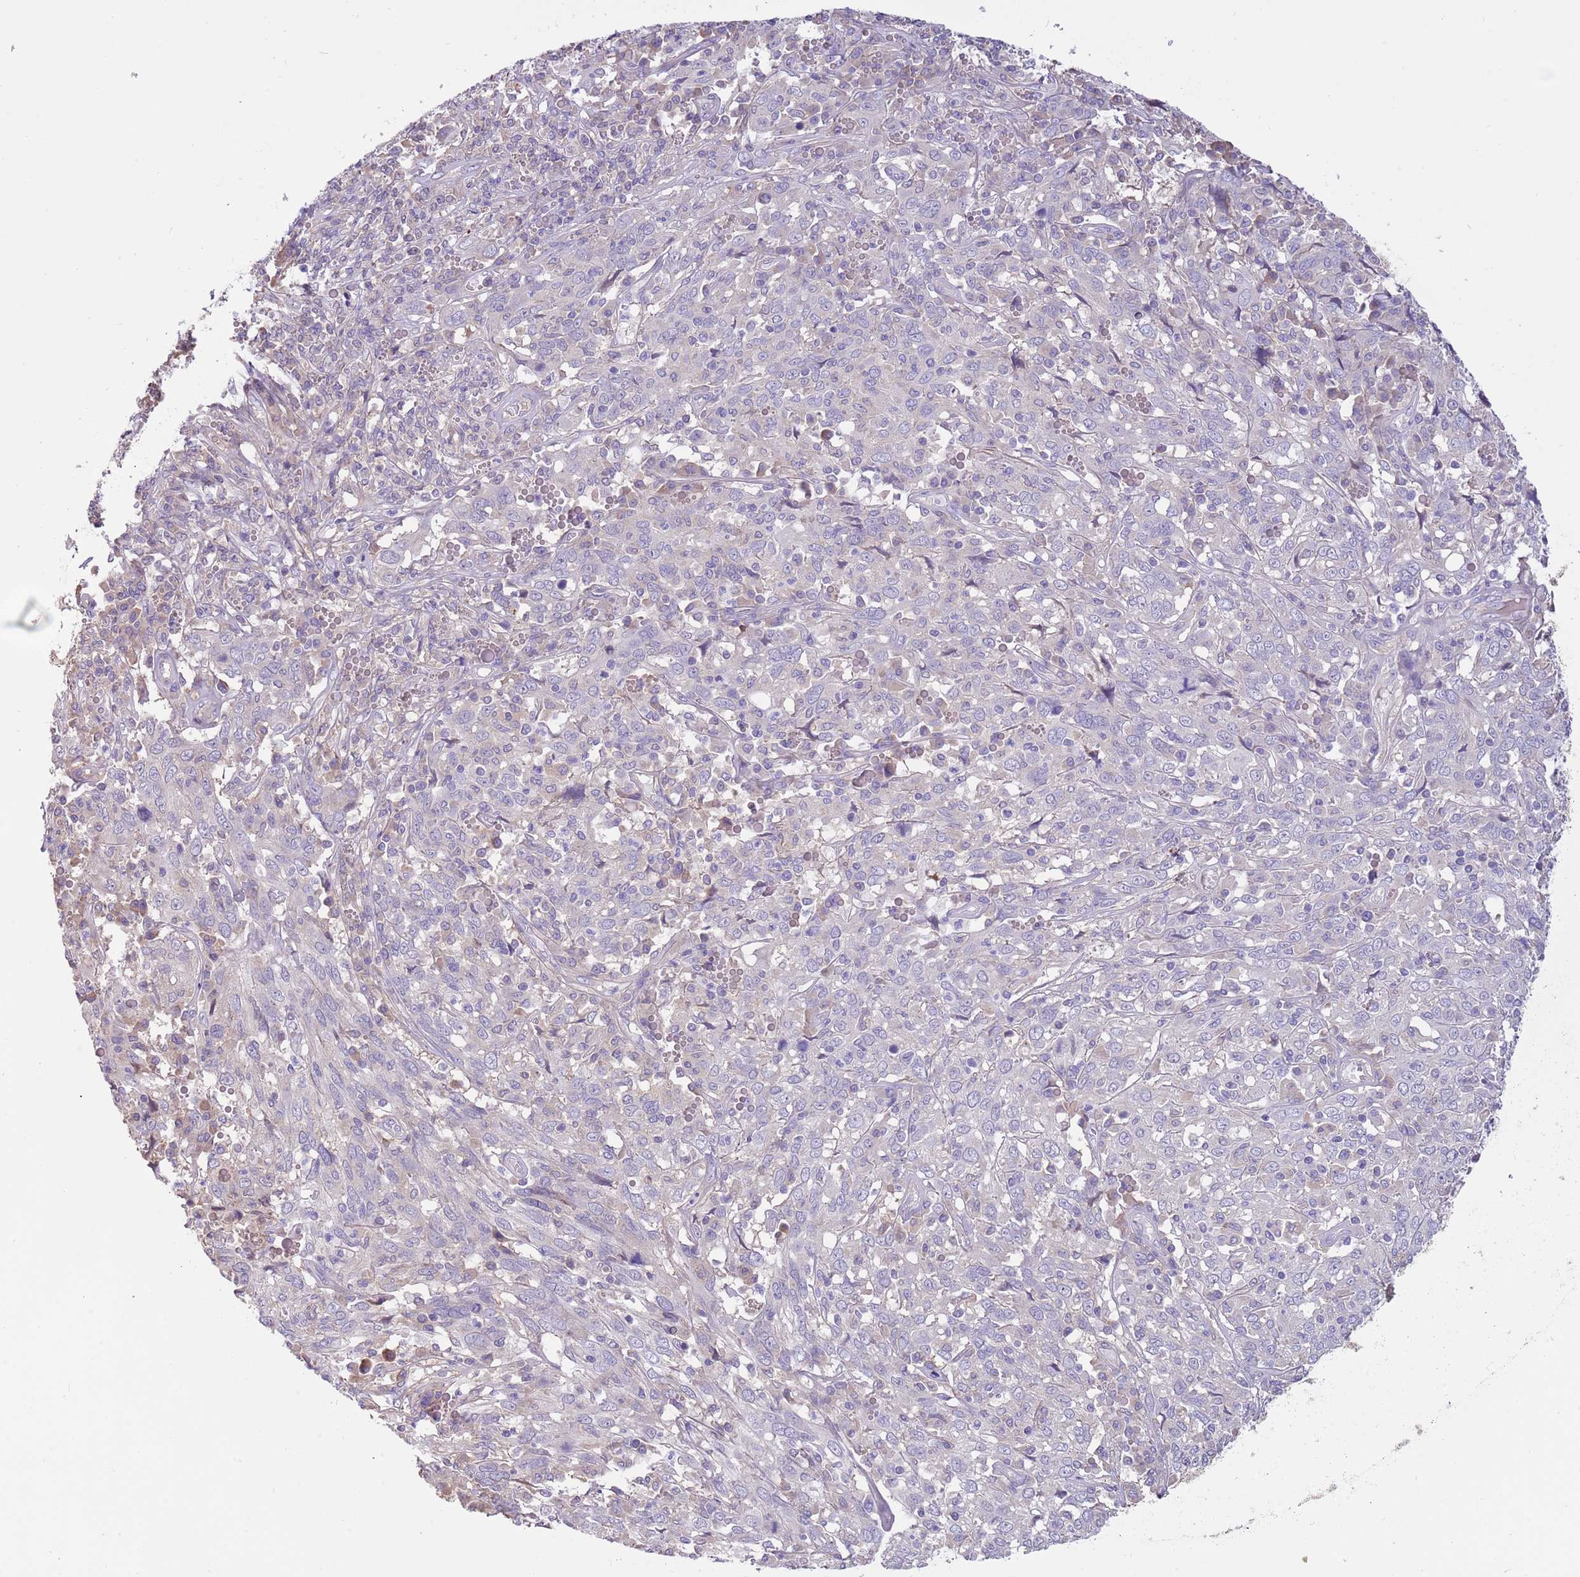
{"staining": {"intensity": "negative", "quantity": "none", "location": "none"}, "tissue": "cervical cancer", "cell_type": "Tumor cells", "image_type": "cancer", "snomed": [{"axis": "morphology", "description": "Squamous cell carcinoma, NOS"}, {"axis": "topography", "description": "Cervix"}], "caption": "Cervical squamous cell carcinoma was stained to show a protein in brown. There is no significant staining in tumor cells. Nuclei are stained in blue.", "gene": "CABYR", "patient": {"sex": "female", "age": 46}}